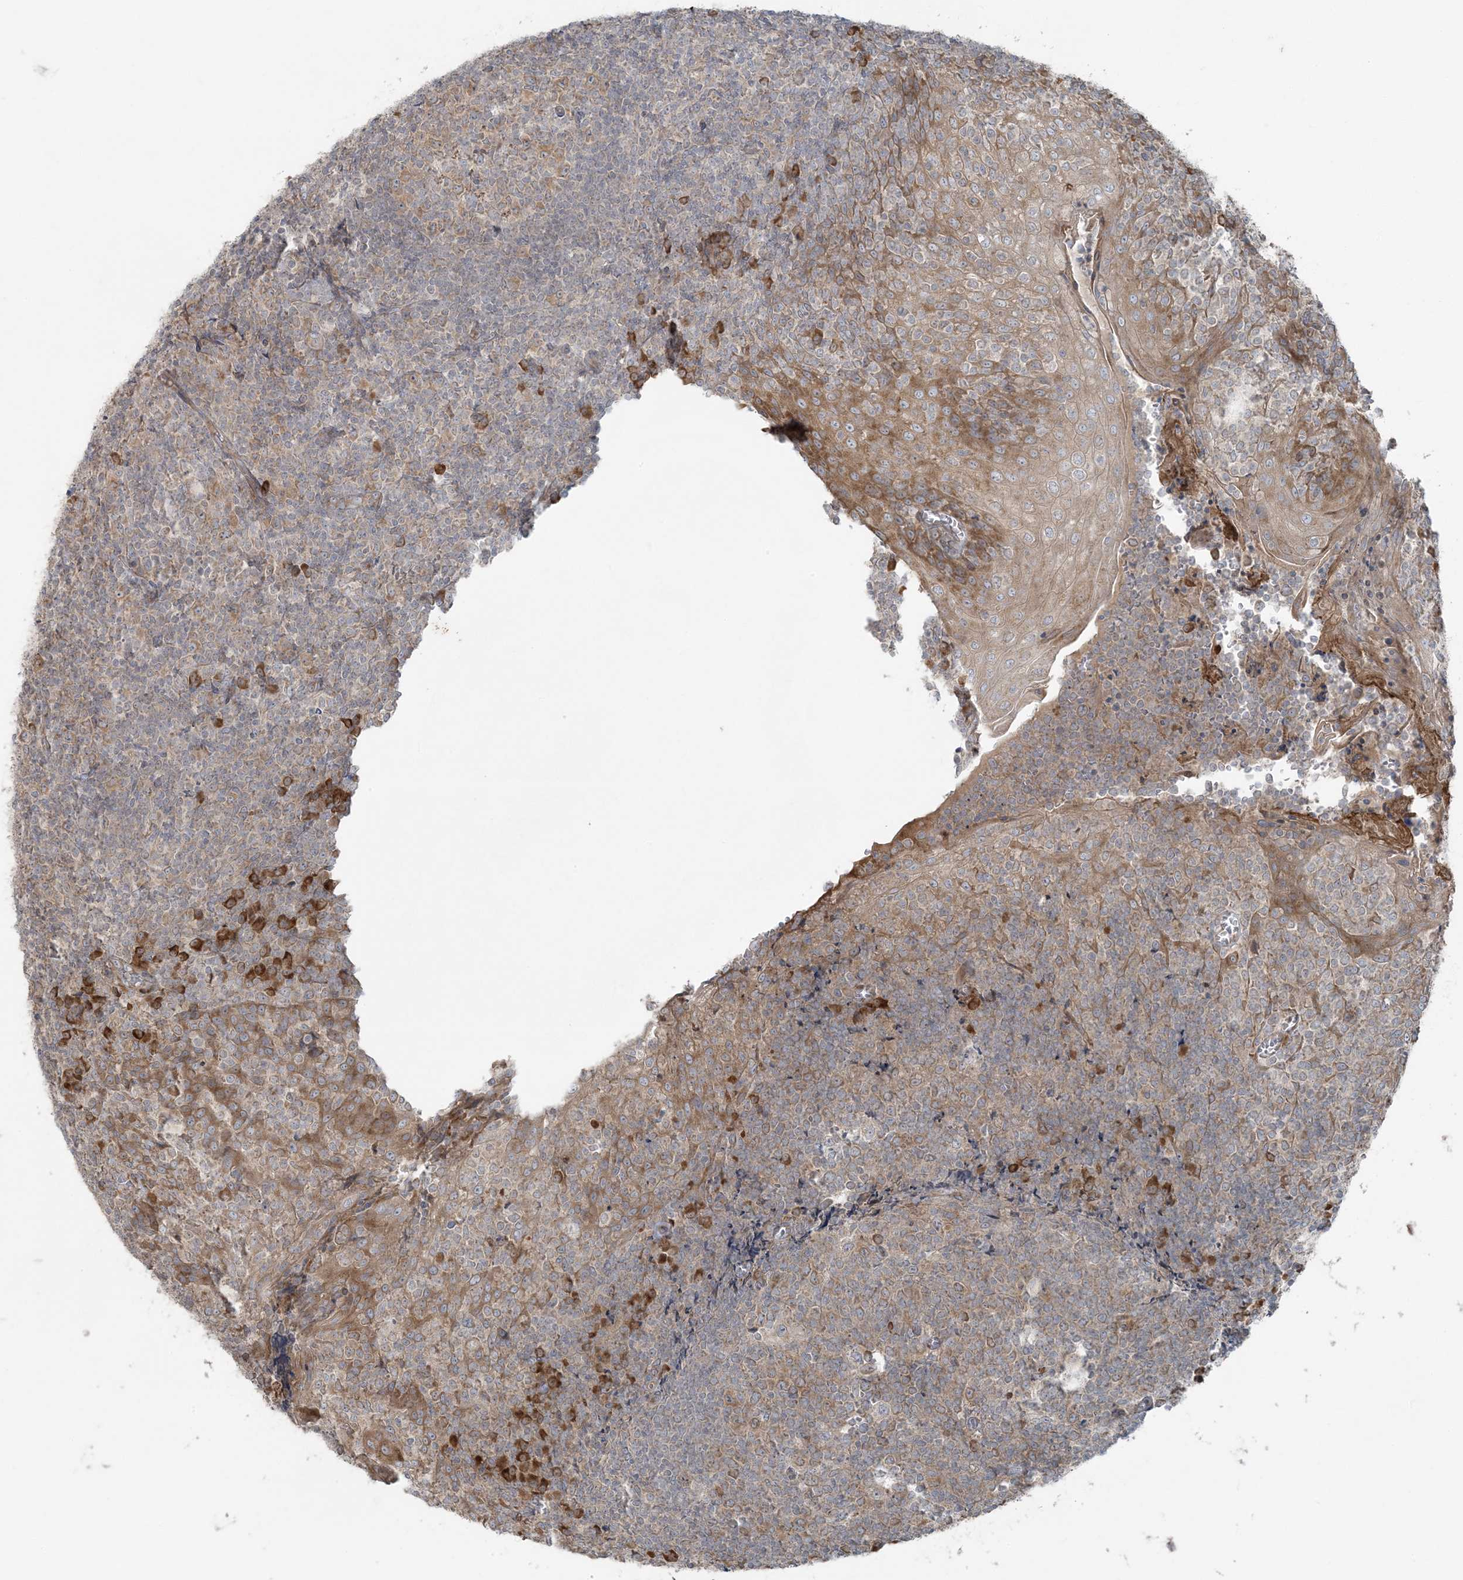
{"staining": {"intensity": "moderate", "quantity": "25%-75%", "location": "cytoplasmic/membranous"}, "tissue": "tonsil", "cell_type": "Germinal center cells", "image_type": "normal", "snomed": [{"axis": "morphology", "description": "Normal tissue, NOS"}, {"axis": "topography", "description": "Tonsil"}], "caption": "High-power microscopy captured an IHC photomicrograph of normal tonsil, revealing moderate cytoplasmic/membranous staining in about 25%-75% of germinal center cells.", "gene": "ZNF263", "patient": {"sex": "female", "age": 19}}